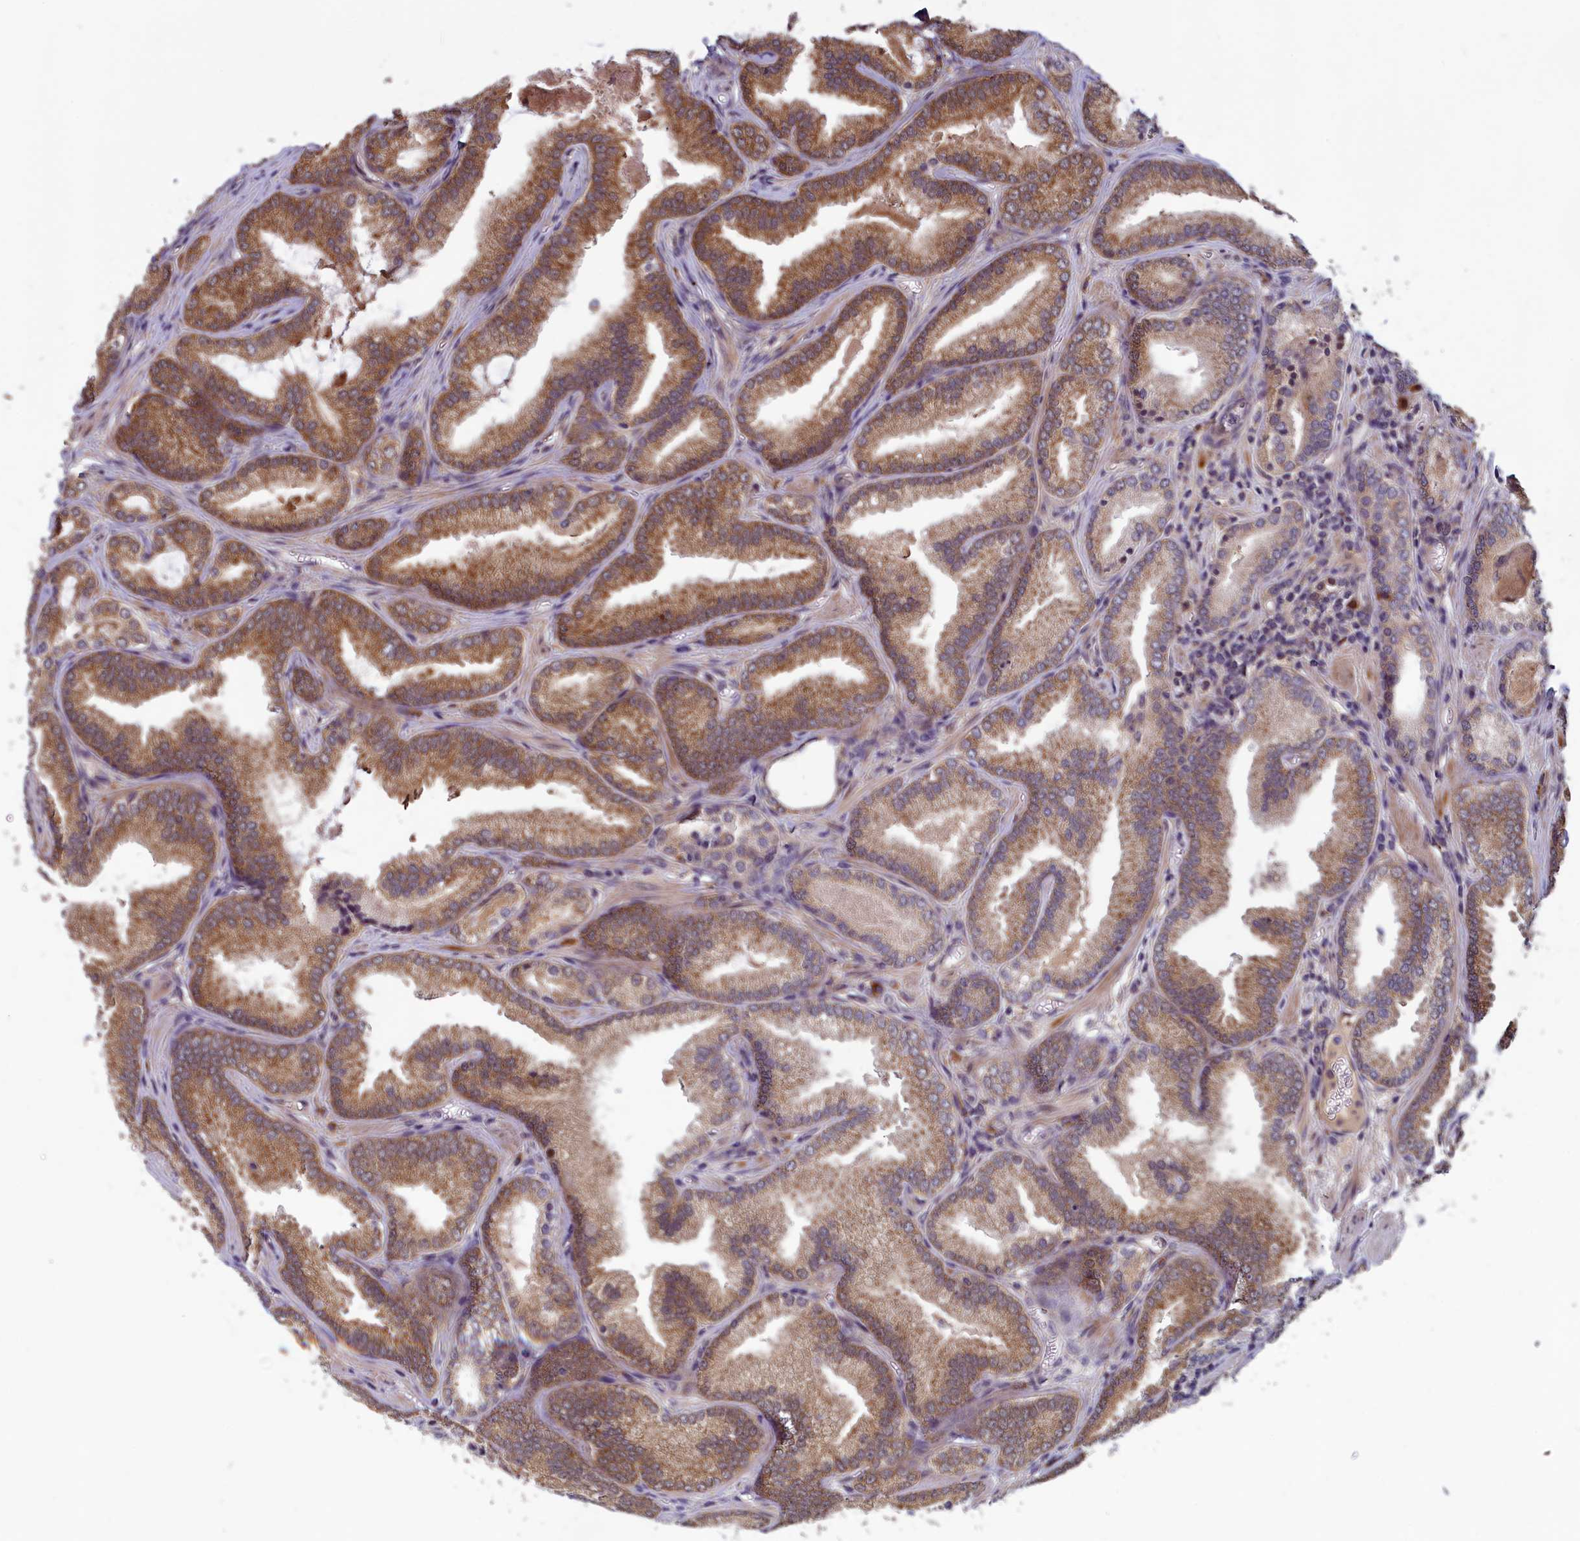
{"staining": {"intensity": "moderate", "quantity": ">75%", "location": "cytoplasmic/membranous"}, "tissue": "prostate cancer", "cell_type": "Tumor cells", "image_type": "cancer", "snomed": [{"axis": "morphology", "description": "Adenocarcinoma, Low grade"}, {"axis": "topography", "description": "Prostate"}], "caption": "Protein expression analysis of prostate cancer (low-grade adenocarcinoma) demonstrates moderate cytoplasmic/membranous expression in approximately >75% of tumor cells.", "gene": "CCDC15", "patient": {"sex": "male", "age": 60}}